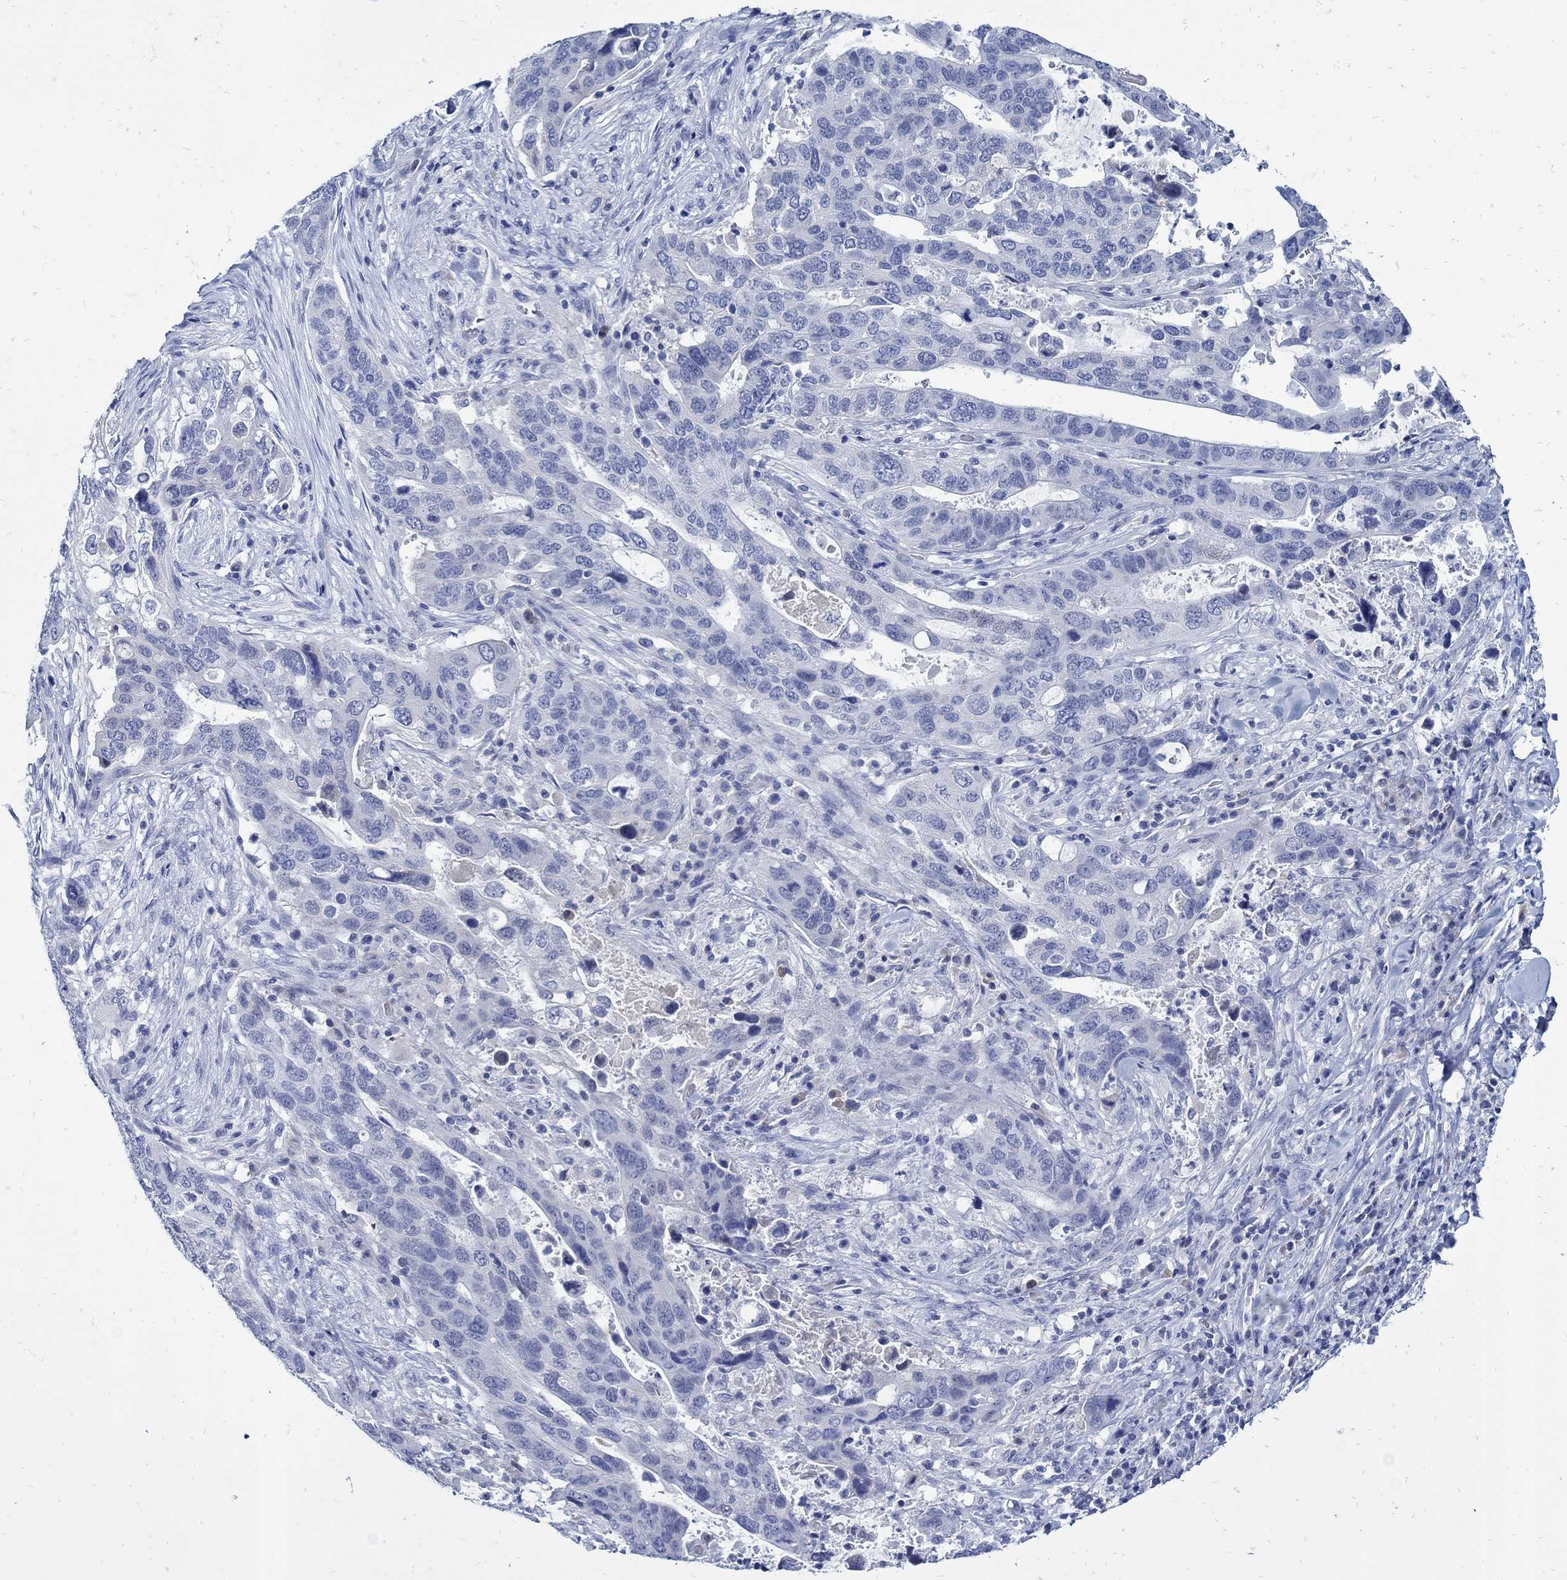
{"staining": {"intensity": "negative", "quantity": "none", "location": "none"}, "tissue": "stomach cancer", "cell_type": "Tumor cells", "image_type": "cancer", "snomed": [{"axis": "morphology", "description": "Adenocarcinoma, NOS"}, {"axis": "topography", "description": "Stomach"}], "caption": "Human stomach cancer stained for a protein using IHC displays no expression in tumor cells.", "gene": "PAX9", "patient": {"sex": "male", "age": 54}}